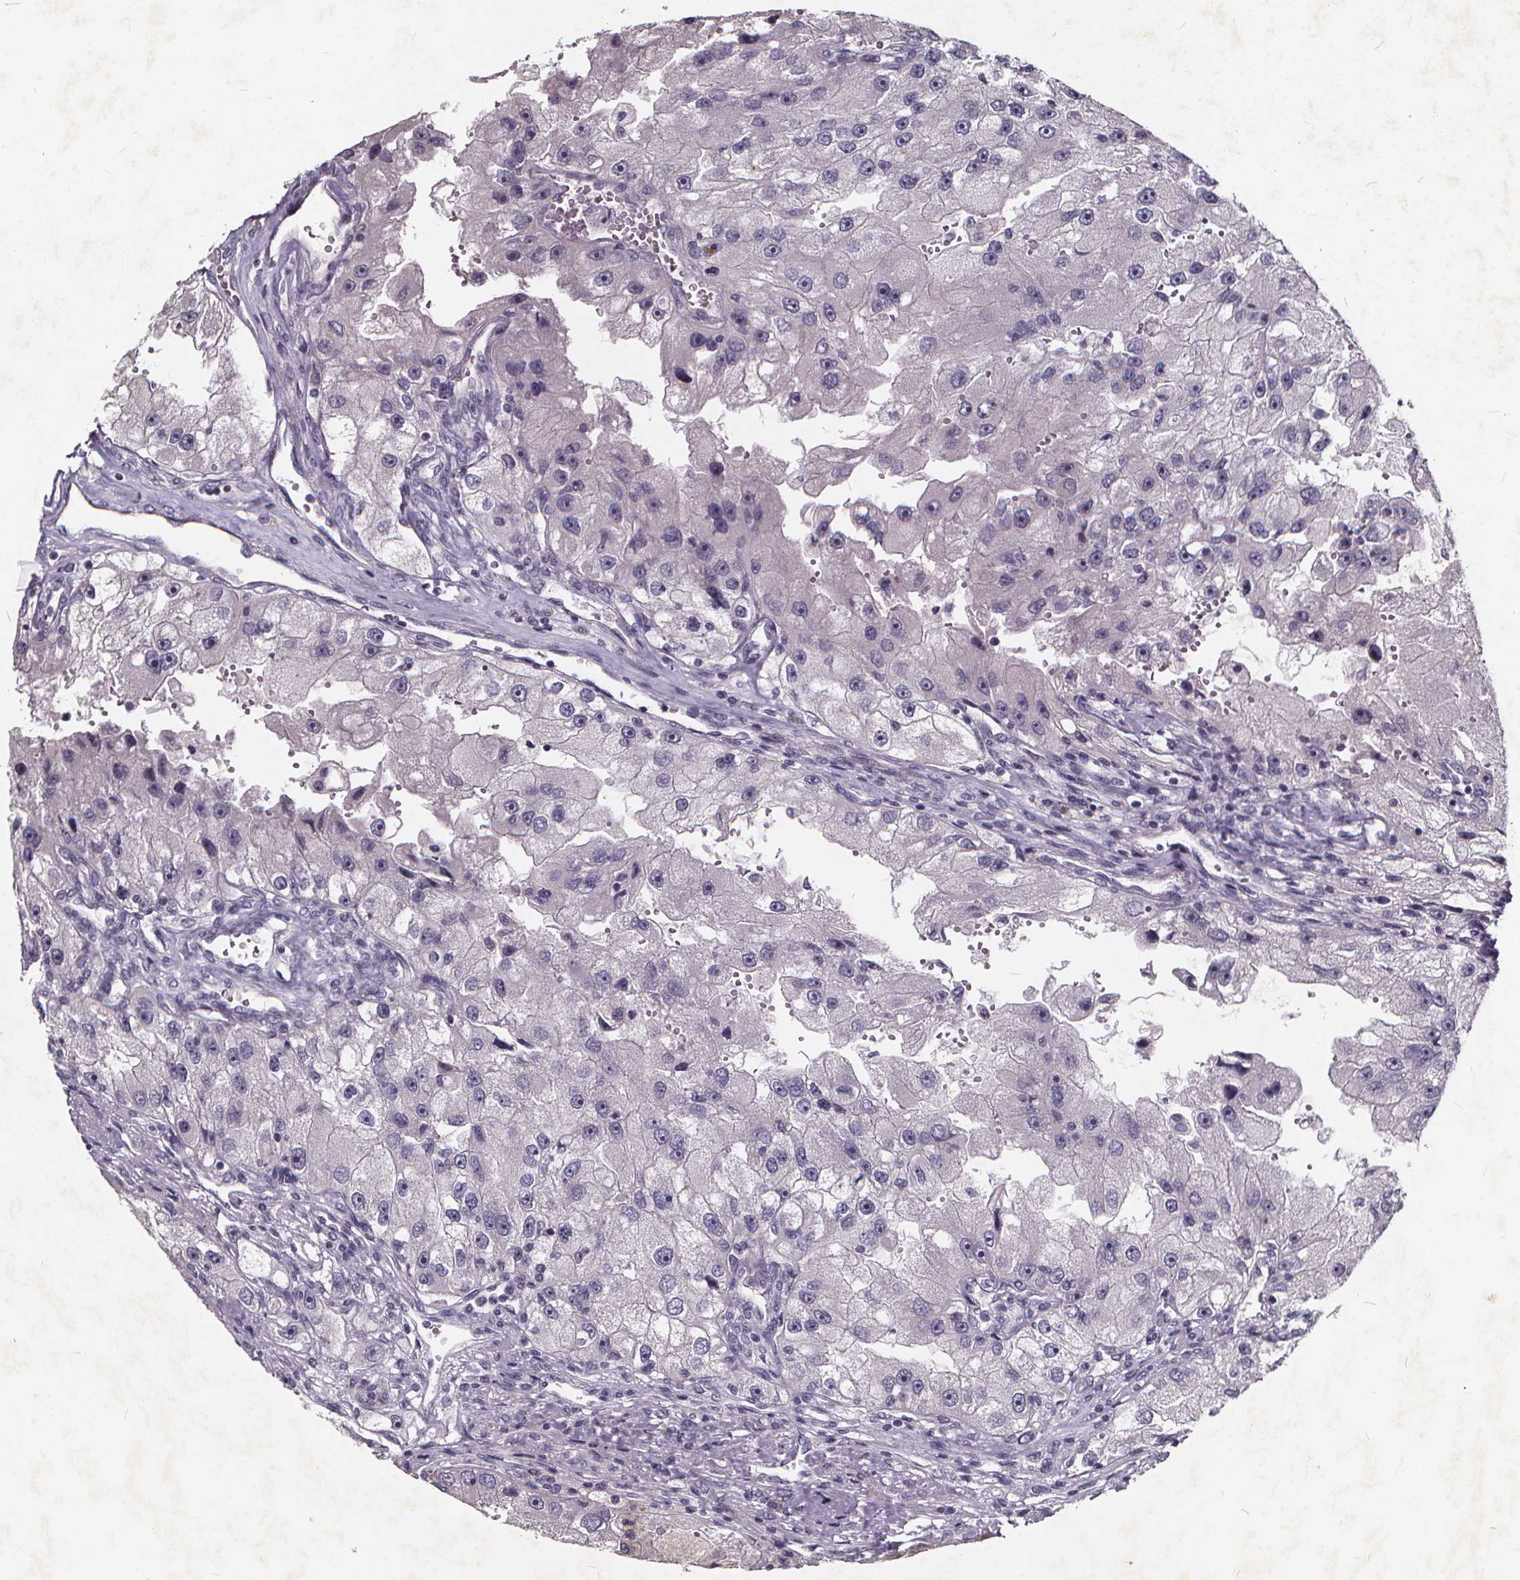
{"staining": {"intensity": "negative", "quantity": "none", "location": "none"}, "tissue": "renal cancer", "cell_type": "Tumor cells", "image_type": "cancer", "snomed": [{"axis": "morphology", "description": "Adenocarcinoma, NOS"}, {"axis": "topography", "description": "Kidney"}], "caption": "The immunohistochemistry image has no significant positivity in tumor cells of renal adenocarcinoma tissue. (Brightfield microscopy of DAB (3,3'-diaminobenzidine) IHC at high magnification).", "gene": "TSPAN14", "patient": {"sex": "male", "age": 63}}